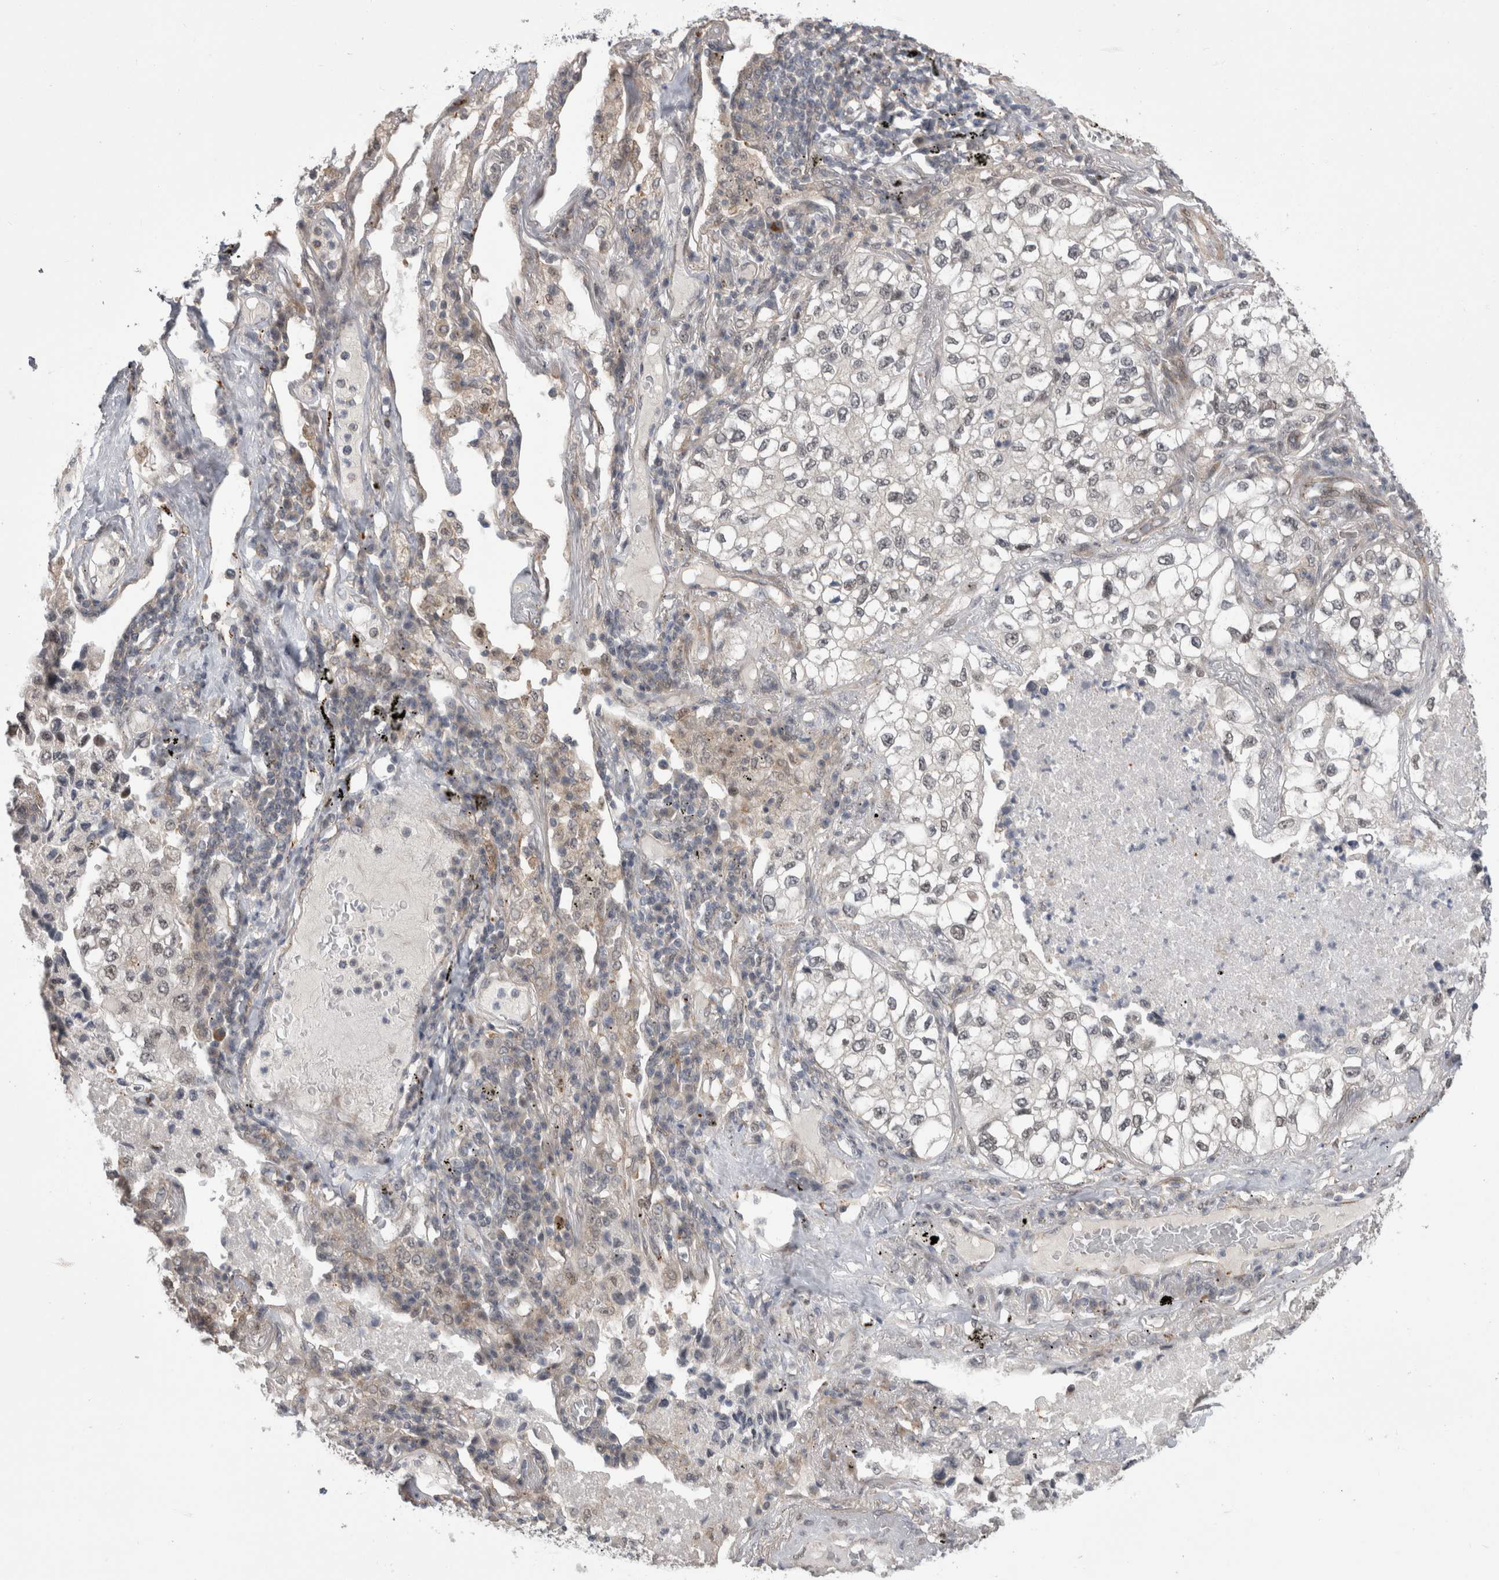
{"staining": {"intensity": "negative", "quantity": "none", "location": "none"}, "tissue": "lung cancer", "cell_type": "Tumor cells", "image_type": "cancer", "snomed": [{"axis": "morphology", "description": "Adenocarcinoma, NOS"}, {"axis": "topography", "description": "Lung"}], "caption": "This is an immunohistochemistry histopathology image of human lung cancer (adenocarcinoma). There is no staining in tumor cells.", "gene": "MTBP", "patient": {"sex": "male", "age": 63}}